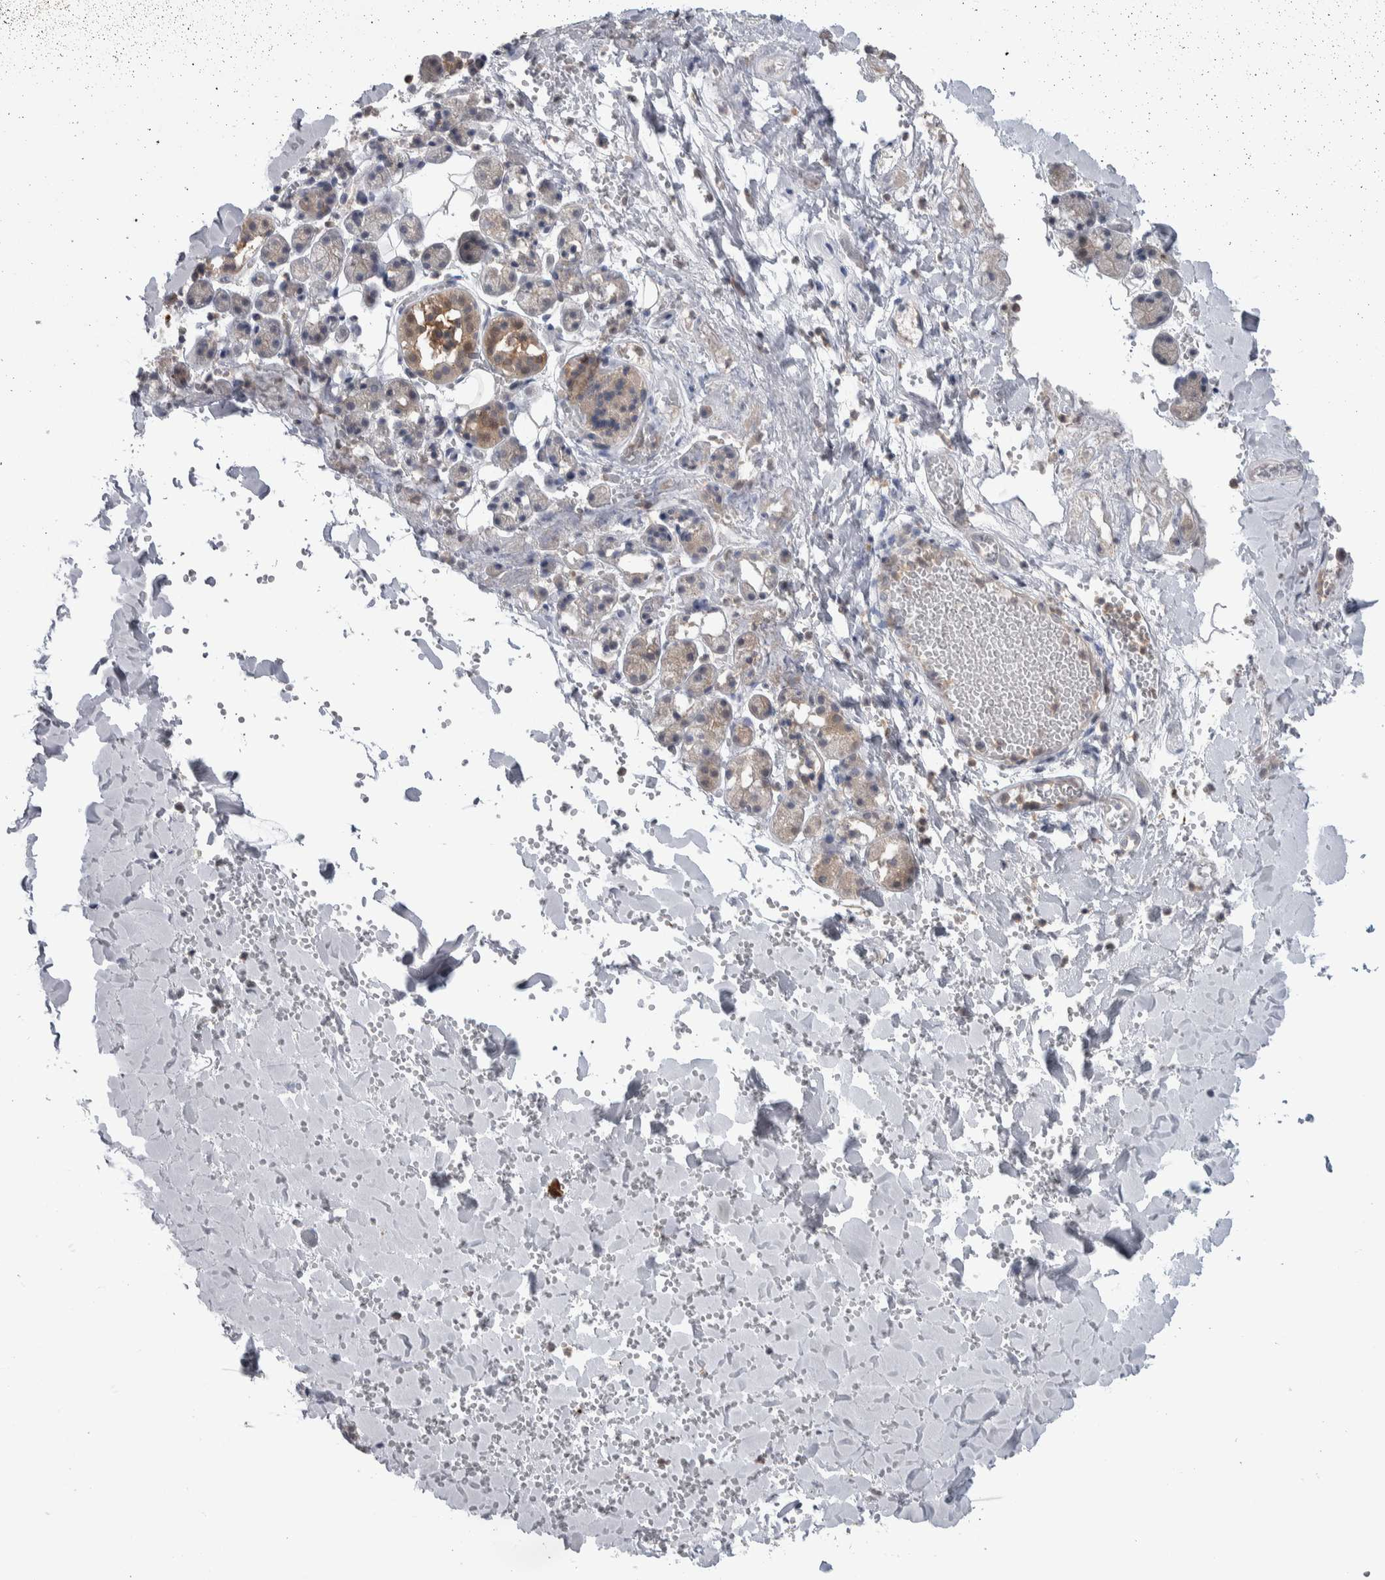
{"staining": {"intensity": "moderate", "quantity": "25%-75%", "location": "cytoplasmic/membranous"}, "tissue": "salivary gland", "cell_type": "Glandular cells", "image_type": "normal", "snomed": [{"axis": "morphology", "description": "Normal tissue, NOS"}, {"axis": "topography", "description": "Salivary gland"}], "caption": "Glandular cells exhibit medium levels of moderate cytoplasmic/membranous positivity in about 25%-75% of cells in benign salivary gland.", "gene": "HTATIP2", "patient": {"sex": "female", "age": 33}}